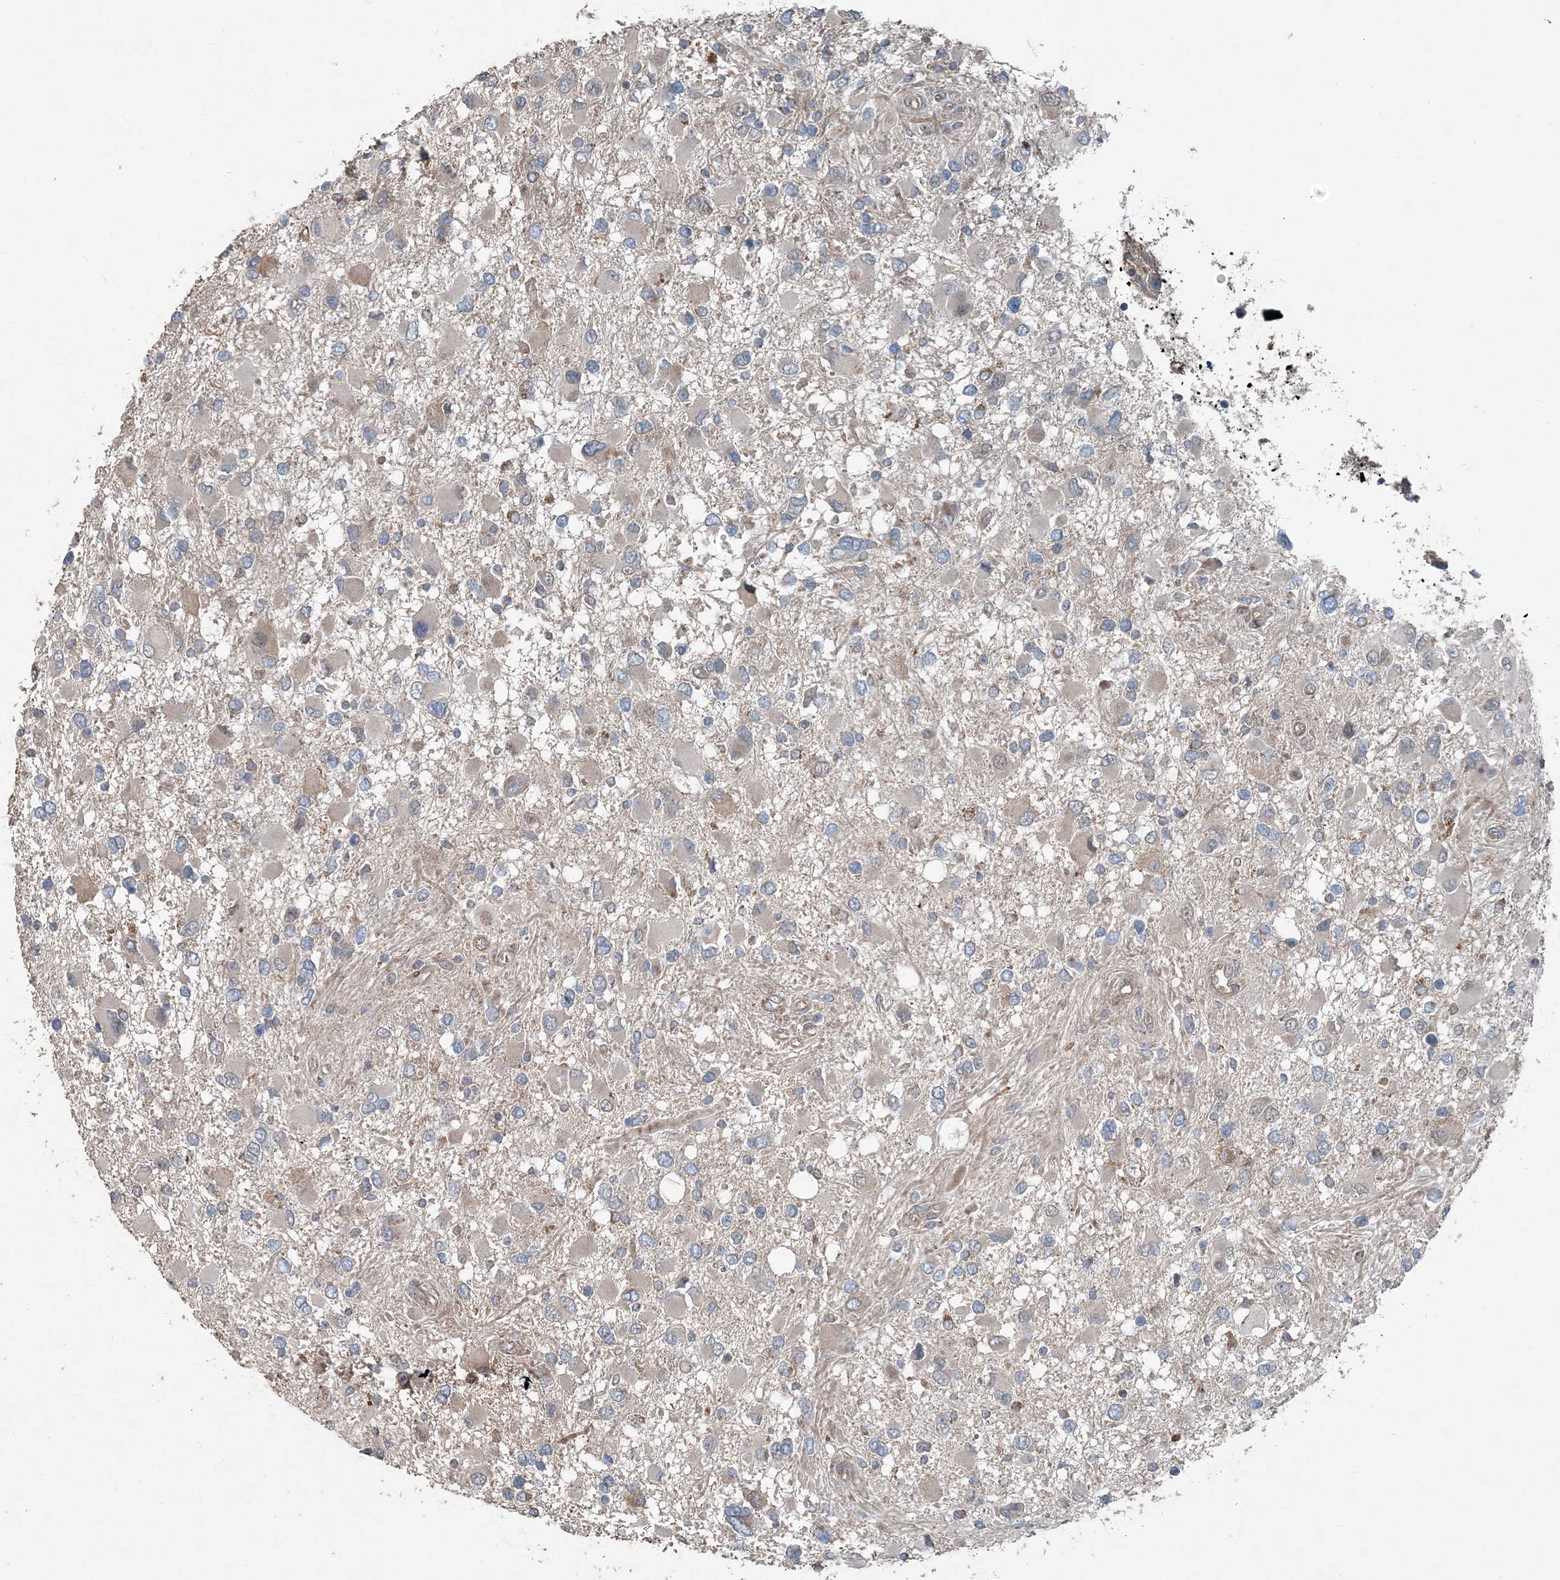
{"staining": {"intensity": "negative", "quantity": "none", "location": "none"}, "tissue": "glioma", "cell_type": "Tumor cells", "image_type": "cancer", "snomed": [{"axis": "morphology", "description": "Glioma, malignant, High grade"}, {"axis": "topography", "description": "Brain"}], "caption": "Immunohistochemistry of human malignant glioma (high-grade) shows no staining in tumor cells. (DAB immunohistochemistry with hematoxylin counter stain).", "gene": "INTU", "patient": {"sex": "male", "age": 53}}